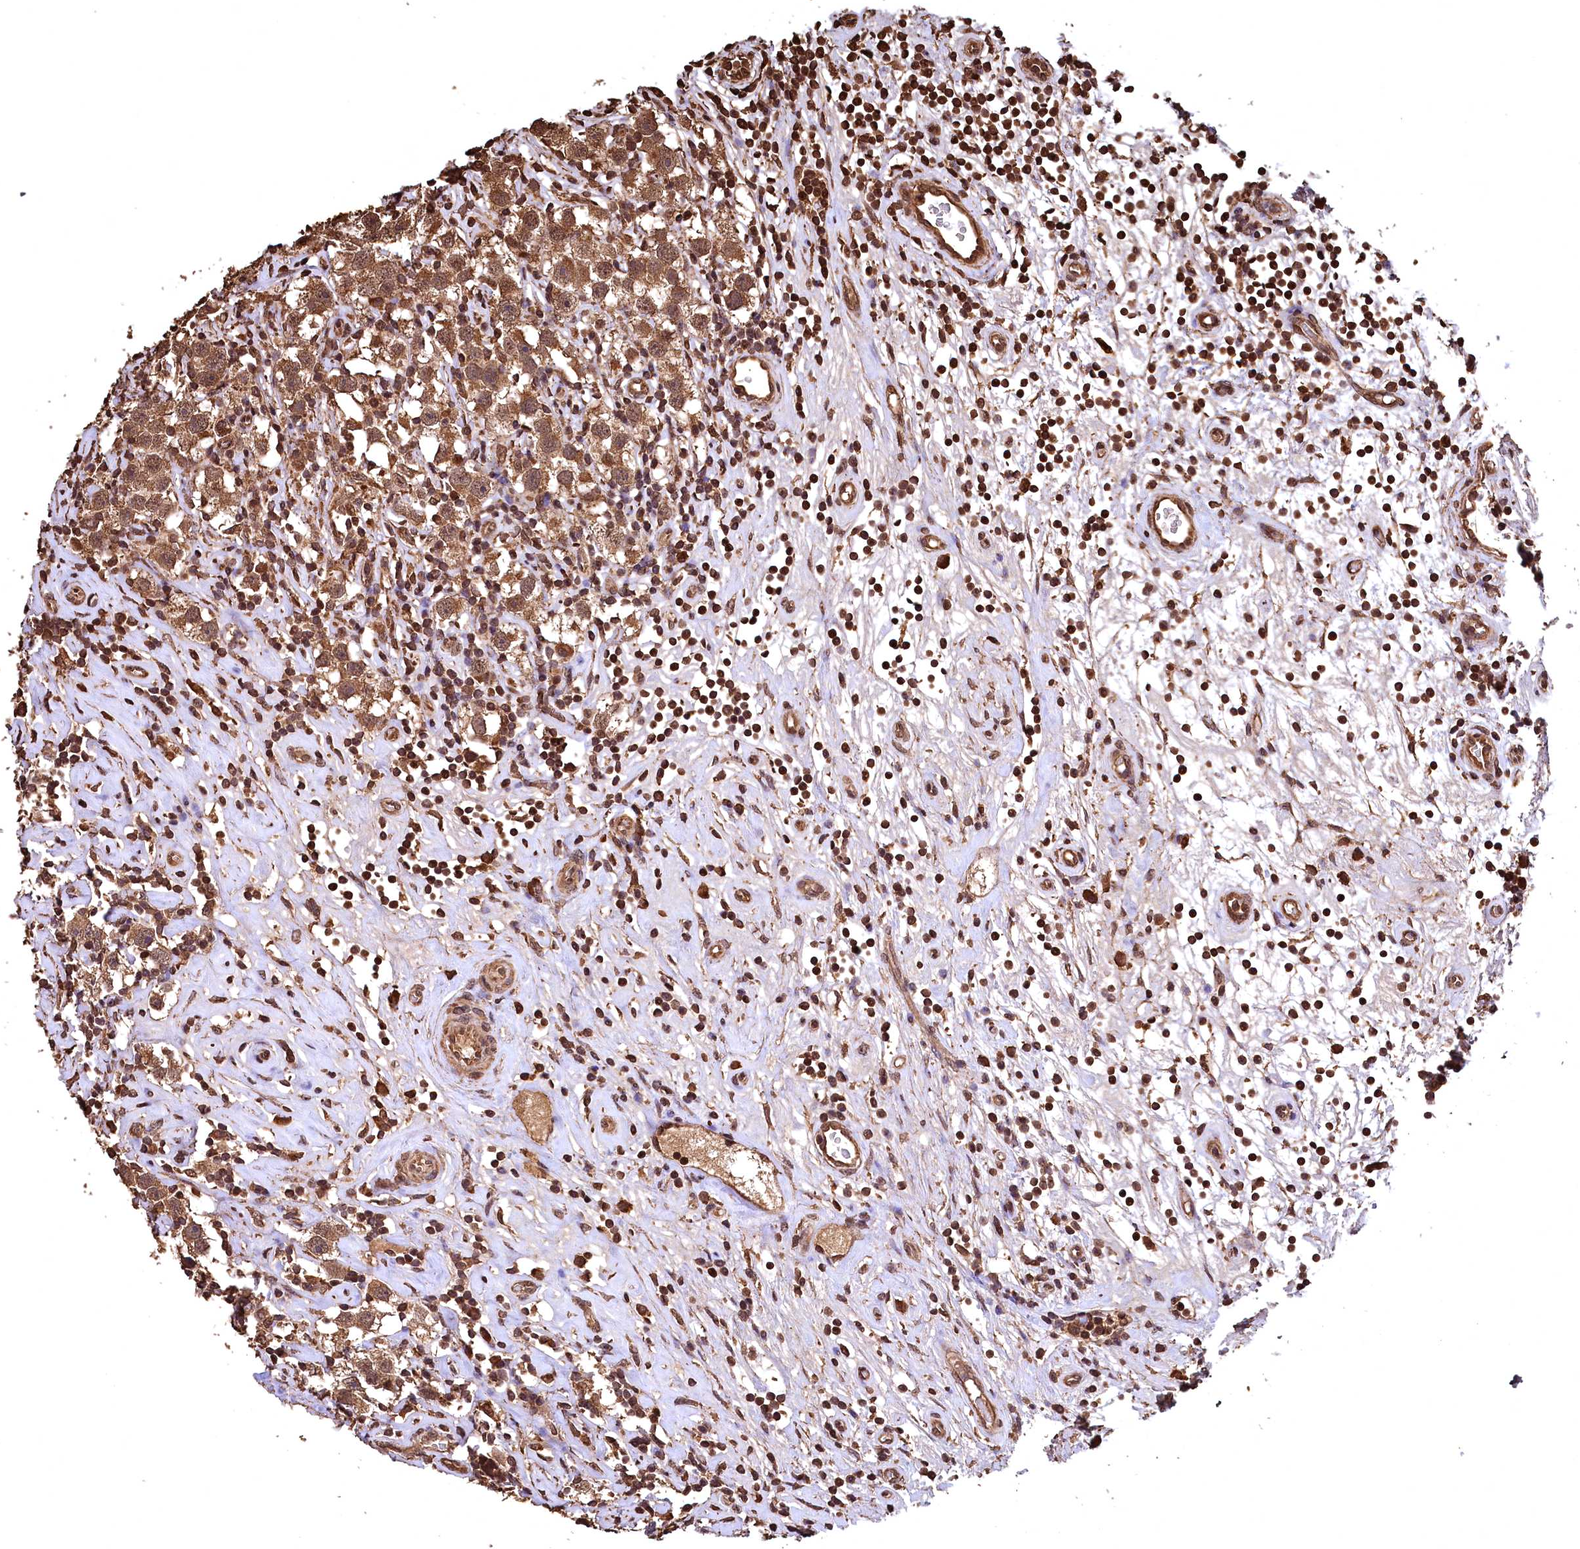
{"staining": {"intensity": "moderate", "quantity": ">75%", "location": "cytoplasmic/membranous,nuclear"}, "tissue": "testis cancer", "cell_type": "Tumor cells", "image_type": "cancer", "snomed": [{"axis": "morphology", "description": "Seminoma, NOS"}, {"axis": "topography", "description": "Testis"}], "caption": "Testis seminoma tissue exhibits moderate cytoplasmic/membranous and nuclear positivity in approximately >75% of tumor cells, visualized by immunohistochemistry.", "gene": "CEP57L1", "patient": {"sex": "male", "age": 49}}